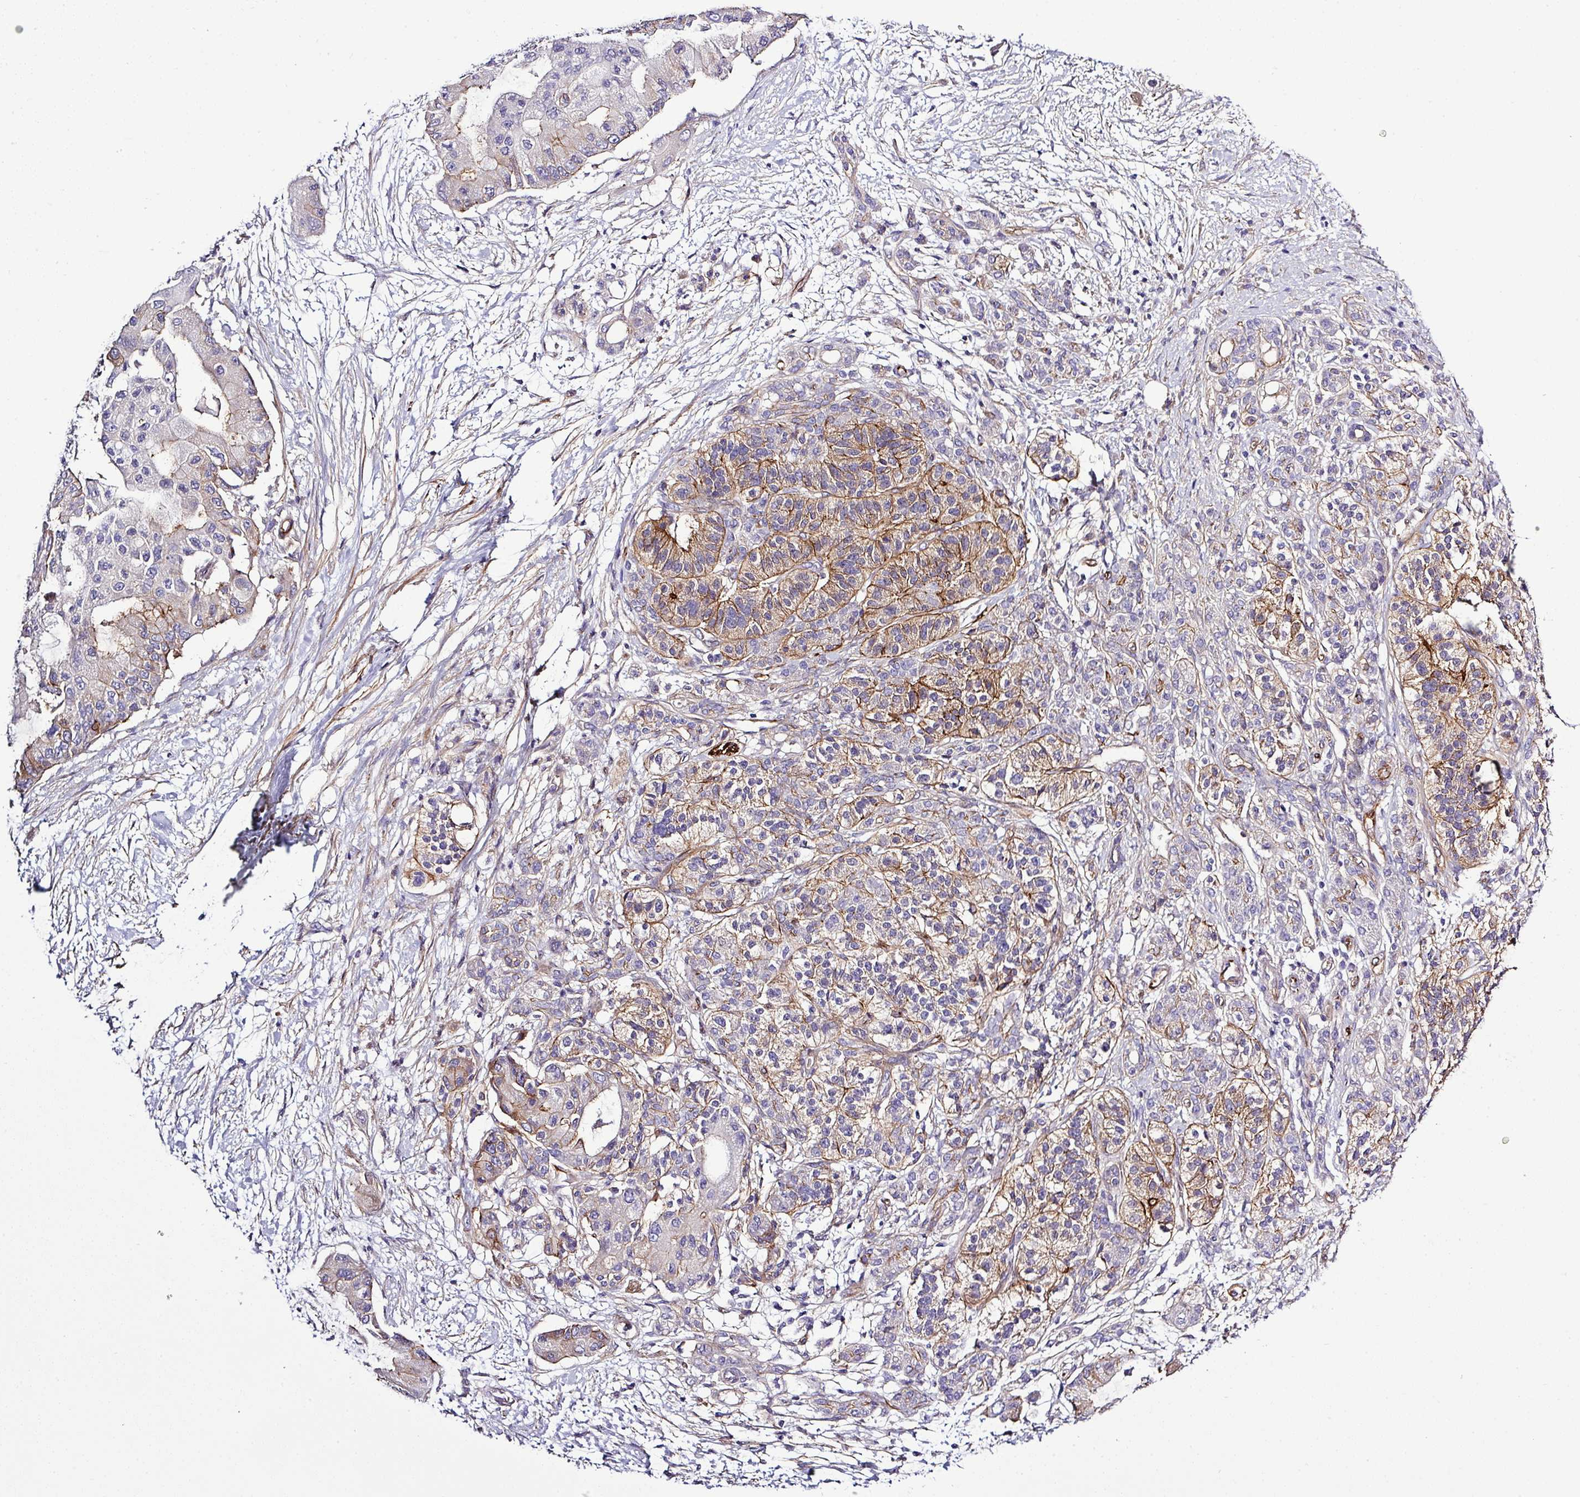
{"staining": {"intensity": "strong", "quantity": "25%-75%", "location": "cytoplasmic/membranous"}, "tissue": "pancreatic cancer", "cell_type": "Tumor cells", "image_type": "cancer", "snomed": [{"axis": "morphology", "description": "Adenocarcinoma, NOS"}, {"axis": "topography", "description": "Pancreas"}], "caption": "Immunohistochemical staining of human pancreatic cancer (adenocarcinoma) demonstrates high levels of strong cytoplasmic/membranous positivity in approximately 25%-75% of tumor cells.", "gene": "PARD6A", "patient": {"sex": "male", "age": 57}}